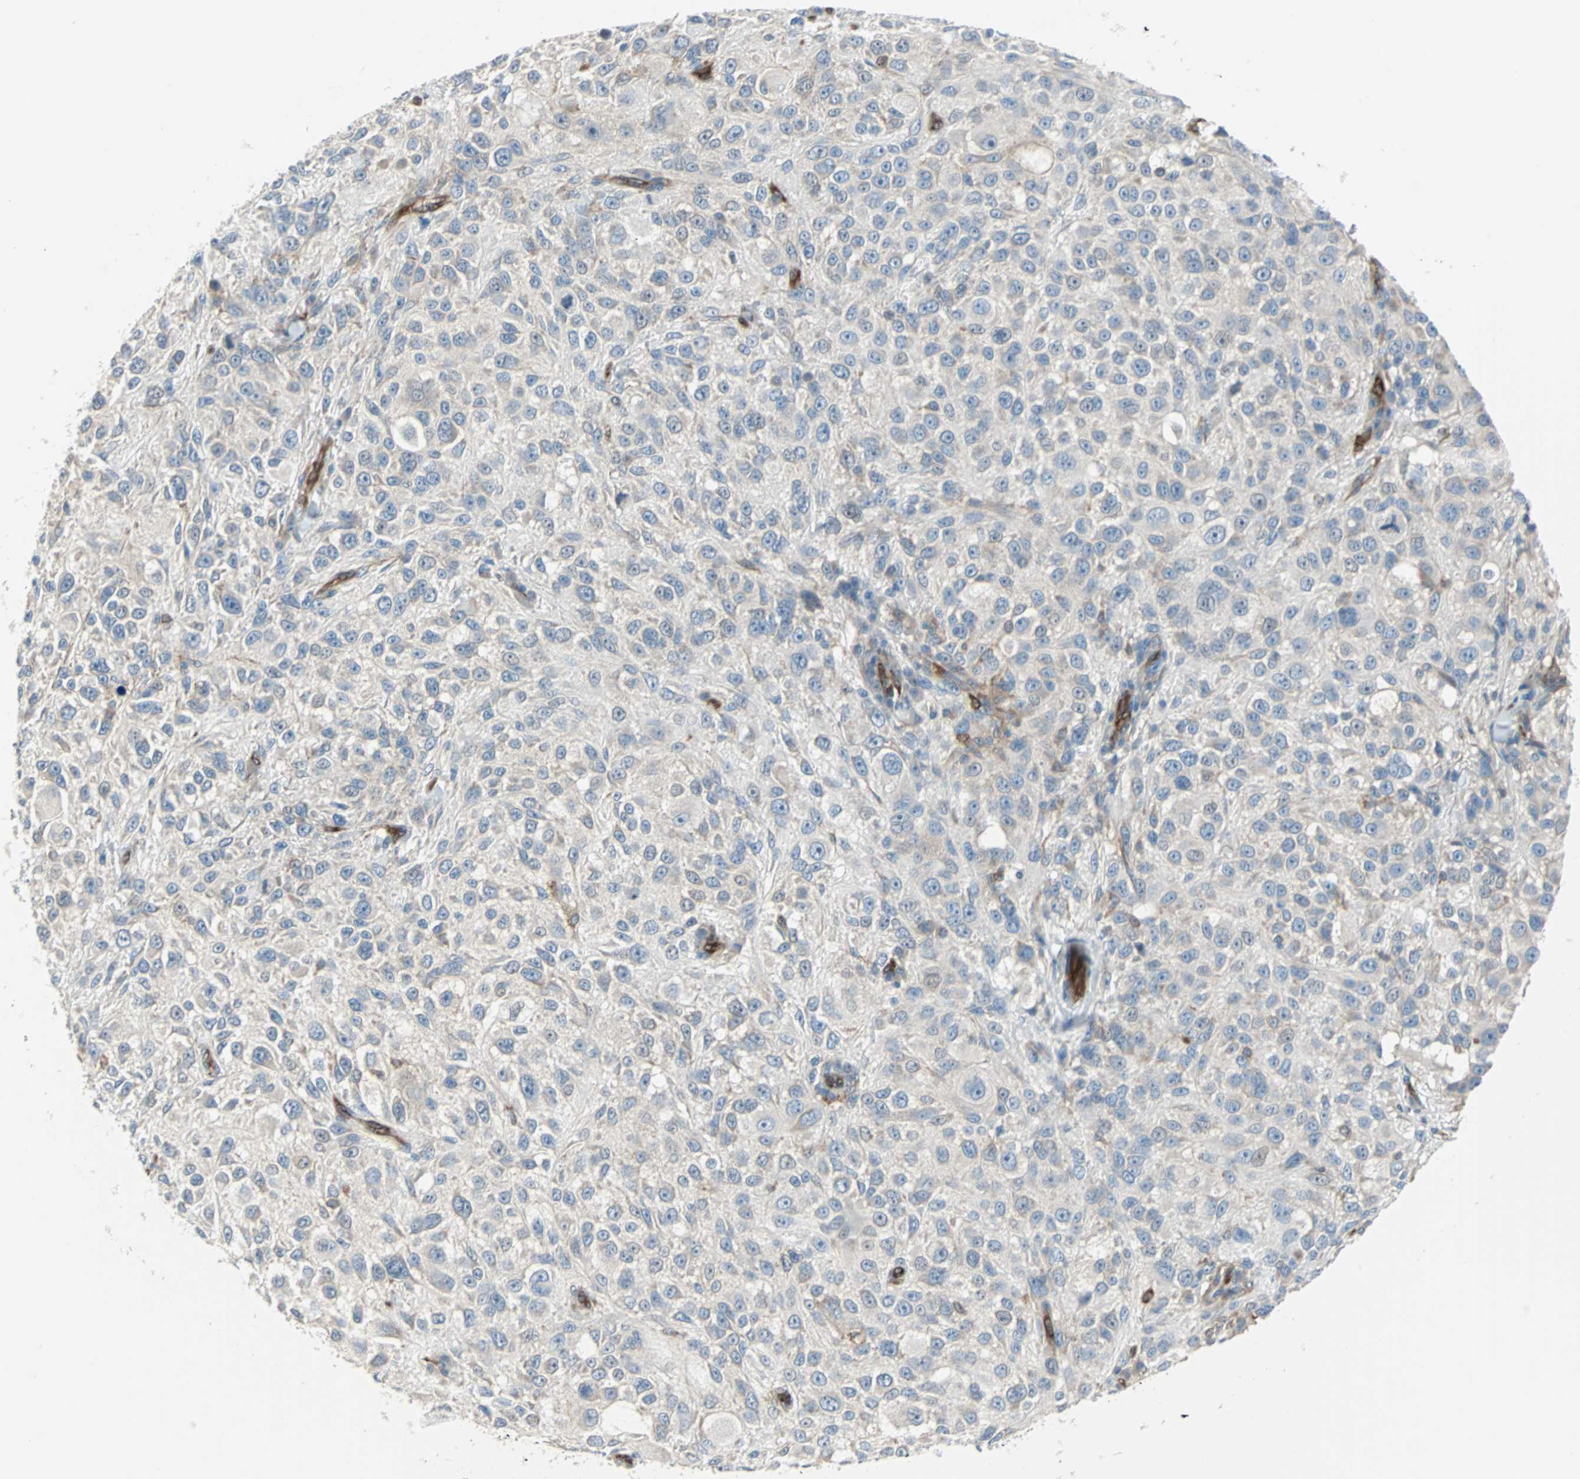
{"staining": {"intensity": "weak", "quantity": "25%-75%", "location": "cytoplasmic/membranous"}, "tissue": "melanoma", "cell_type": "Tumor cells", "image_type": "cancer", "snomed": [{"axis": "morphology", "description": "Necrosis, NOS"}, {"axis": "morphology", "description": "Malignant melanoma, NOS"}, {"axis": "topography", "description": "Skin"}], "caption": "Protein expression analysis of human melanoma reveals weak cytoplasmic/membranous staining in about 25%-75% of tumor cells.", "gene": "SWAP70", "patient": {"sex": "female", "age": 87}}